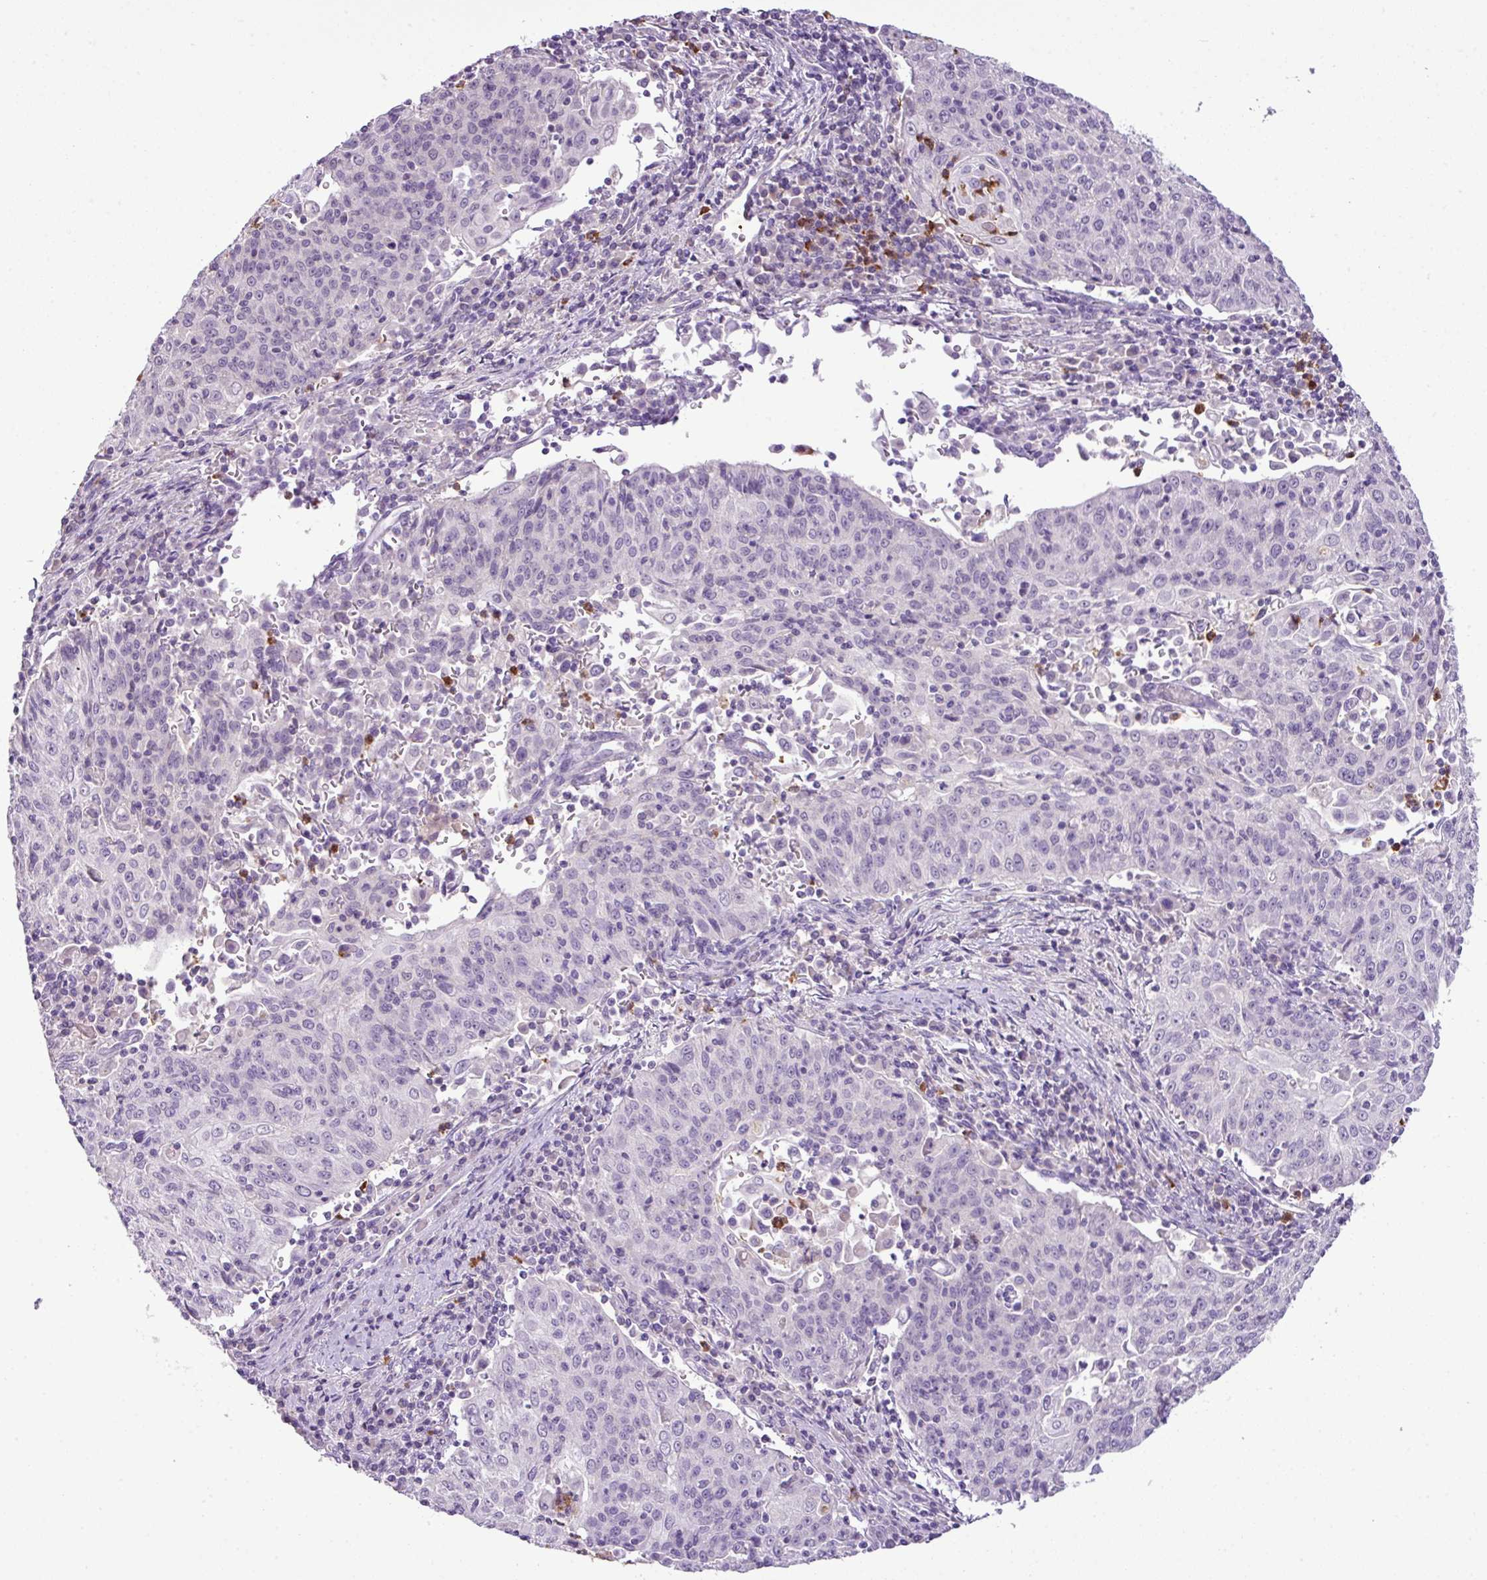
{"staining": {"intensity": "negative", "quantity": "none", "location": "none"}, "tissue": "cervical cancer", "cell_type": "Tumor cells", "image_type": "cancer", "snomed": [{"axis": "morphology", "description": "Squamous cell carcinoma, NOS"}, {"axis": "topography", "description": "Cervix"}], "caption": "Tumor cells show no significant protein staining in squamous cell carcinoma (cervical).", "gene": "HTR3E", "patient": {"sex": "female", "age": 48}}